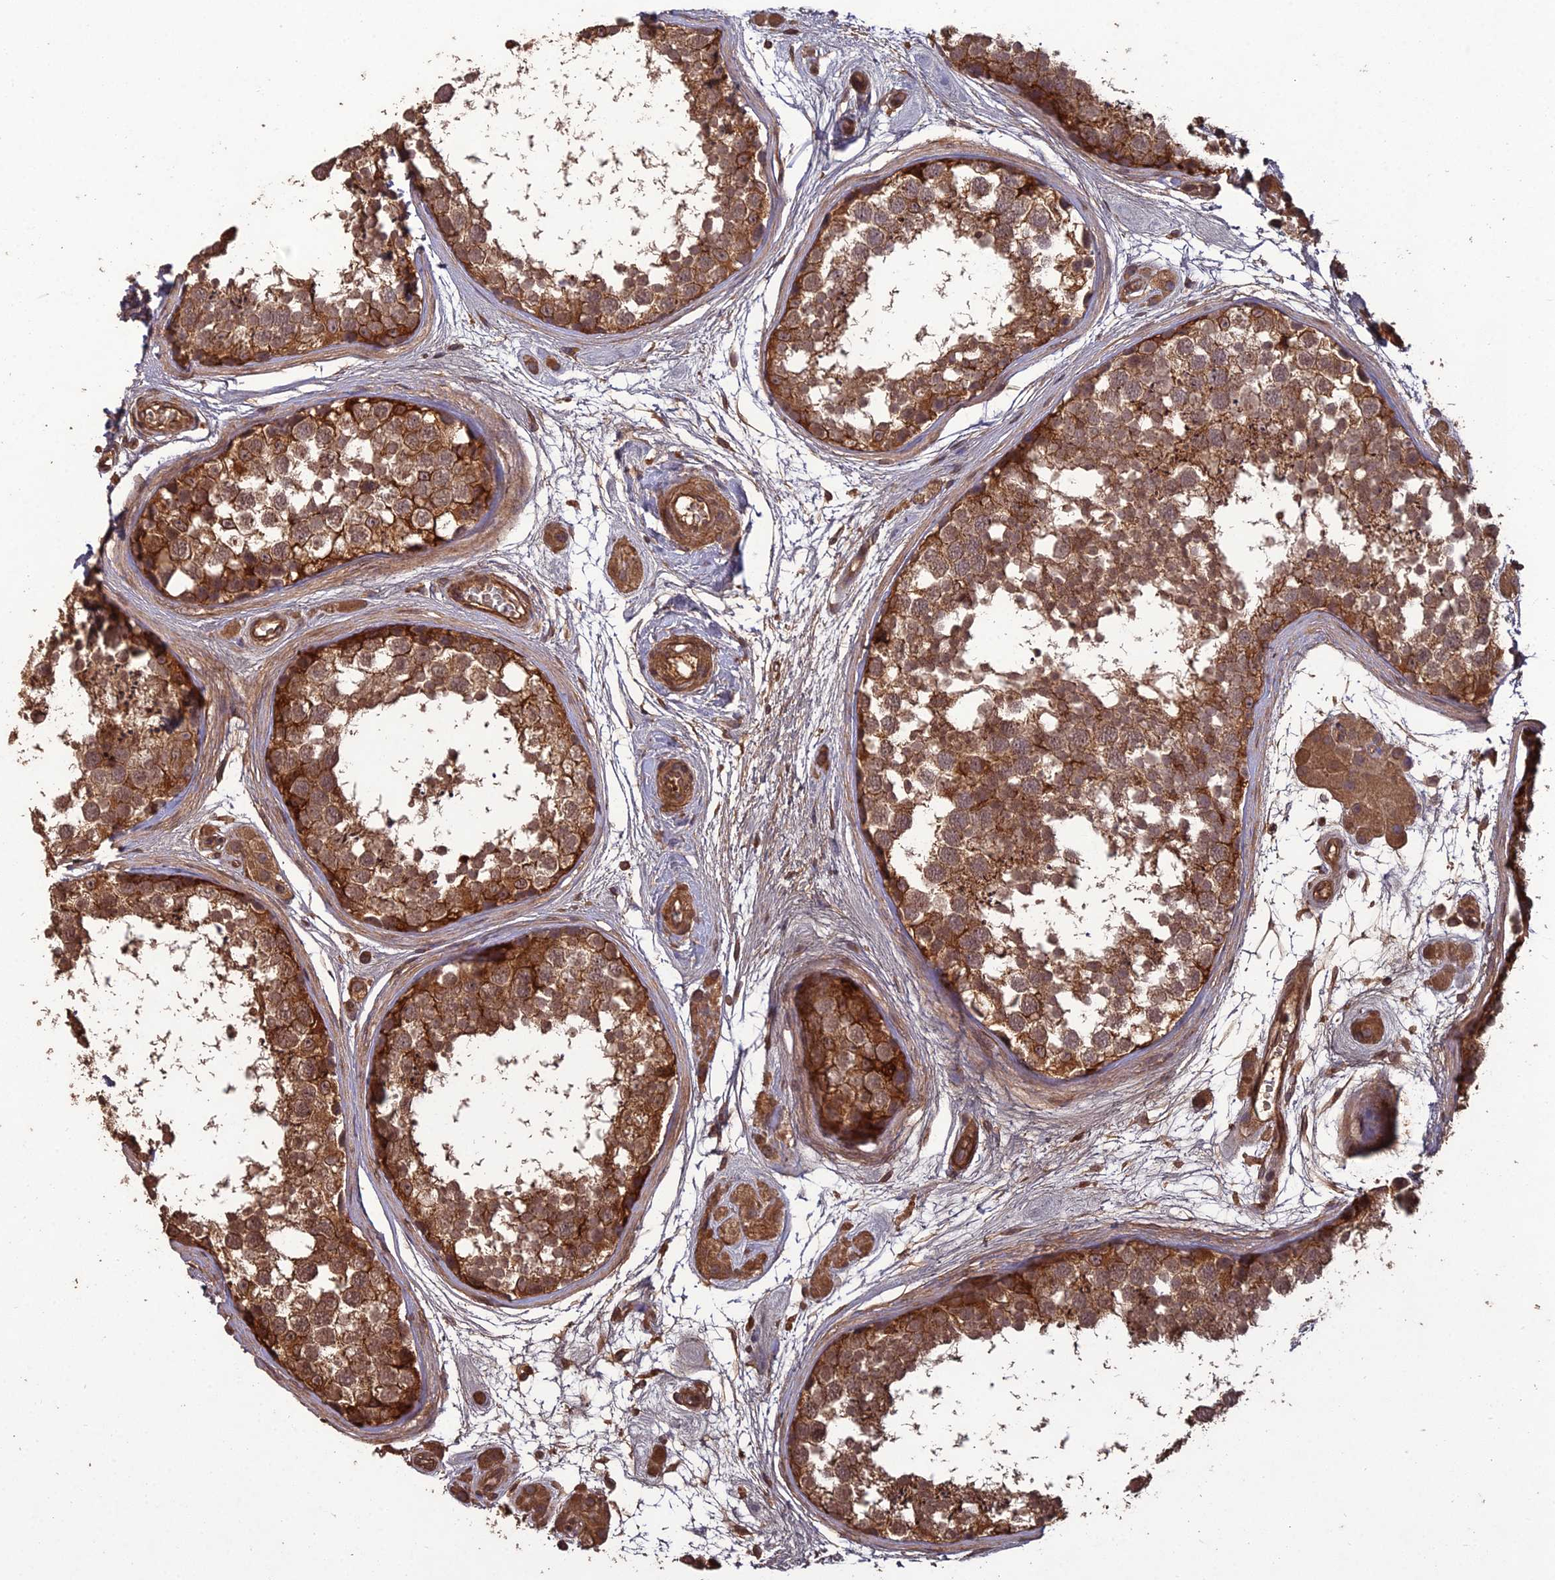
{"staining": {"intensity": "strong", "quantity": ">75%", "location": "cytoplasmic/membranous"}, "tissue": "testis", "cell_type": "Cells in seminiferous ducts", "image_type": "normal", "snomed": [{"axis": "morphology", "description": "Normal tissue, NOS"}, {"axis": "topography", "description": "Testis"}], "caption": "The photomicrograph shows staining of unremarkable testis, revealing strong cytoplasmic/membranous protein staining (brown color) within cells in seminiferous ducts. (DAB IHC, brown staining for protein, blue staining for nuclei).", "gene": "ATP6V0A2", "patient": {"sex": "male", "age": 56}}